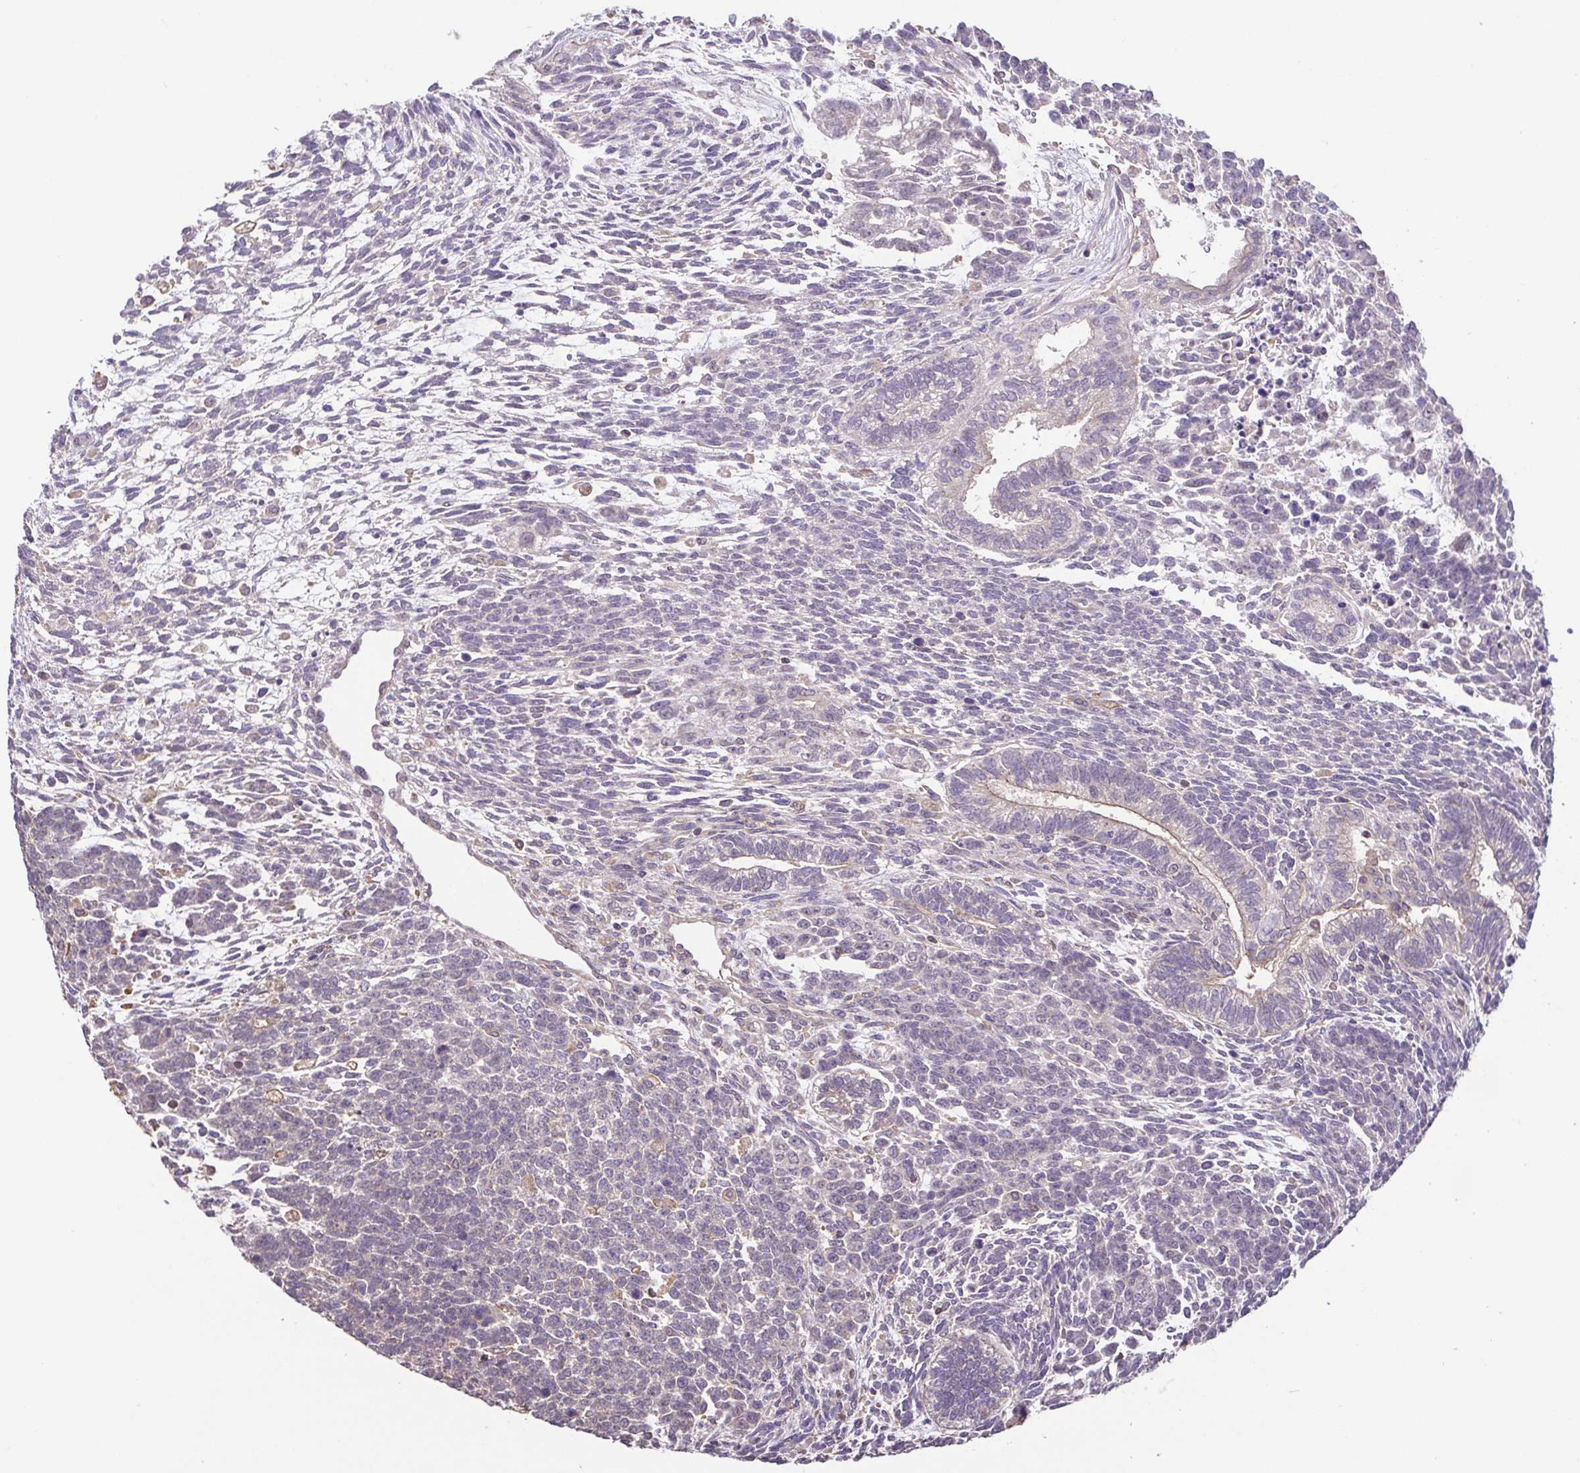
{"staining": {"intensity": "weak", "quantity": "<25%", "location": "cytoplasmic/membranous"}, "tissue": "testis cancer", "cell_type": "Tumor cells", "image_type": "cancer", "snomed": [{"axis": "morphology", "description": "Carcinoma, Embryonal, NOS"}, {"axis": "topography", "description": "Testis"}], "caption": "Testis cancer was stained to show a protein in brown. There is no significant expression in tumor cells.", "gene": "ACTRT2", "patient": {"sex": "male", "age": 23}}